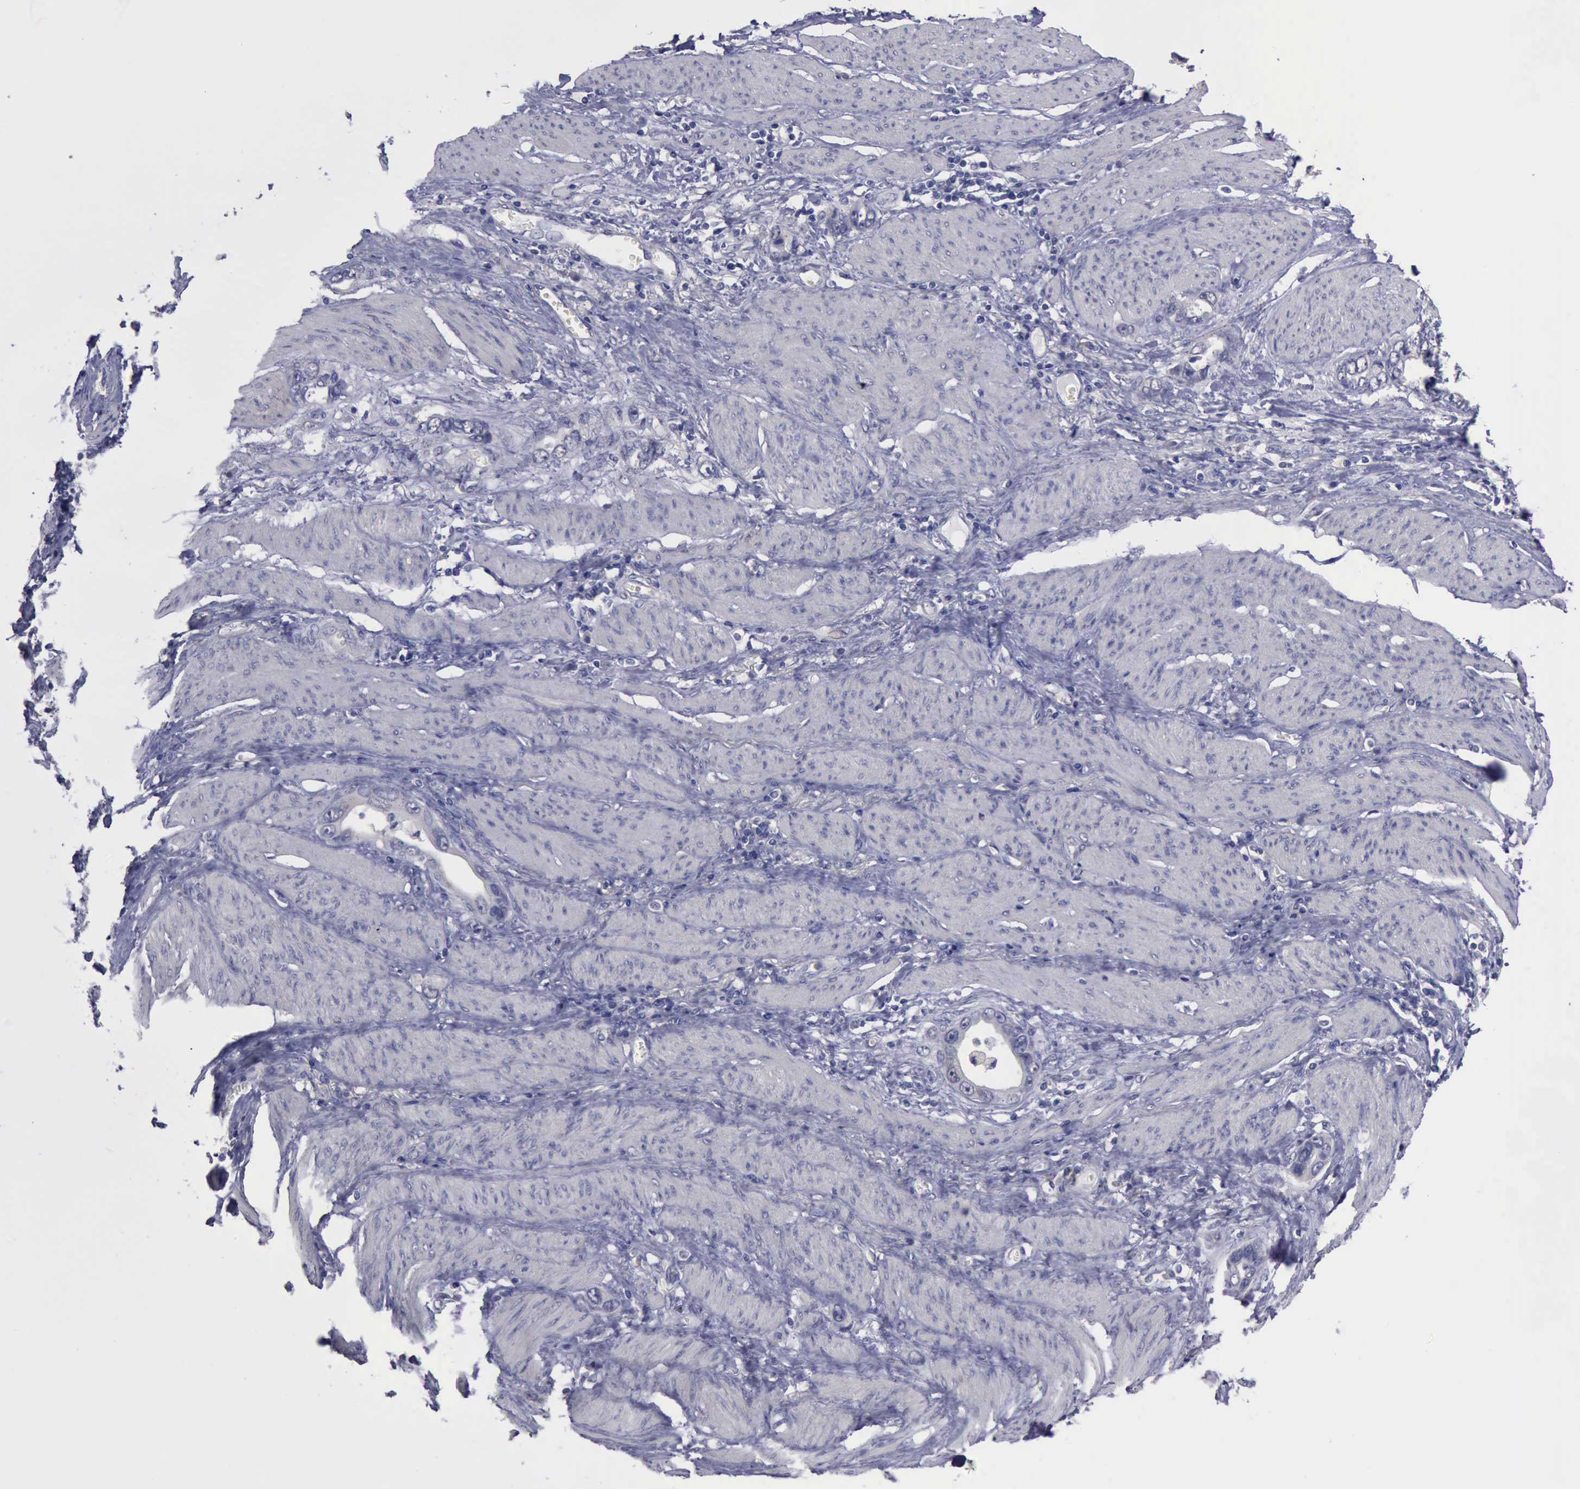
{"staining": {"intensity": "negative", "quantity": "none", "location": "none"}, "tissue": "stomach cancer", "cell_type": "Tumor cells", "image_type": "cancer", "snomed": [{"axis": "morphology", "description": "Adenocarcinoma, NOS"}, {"axis": "topography", "description": "Stomach"}], "caption": "Immunohistochemistry histopathology image of stomach adenocarcinoma stained for a protein (brown), which displays no expression in tumor cells. (Immunohistochemistry (ihc), brightfield microscopy, high magnification).", "gene": "PHKA1", "patient": {"sex": "male", "age": 78}}